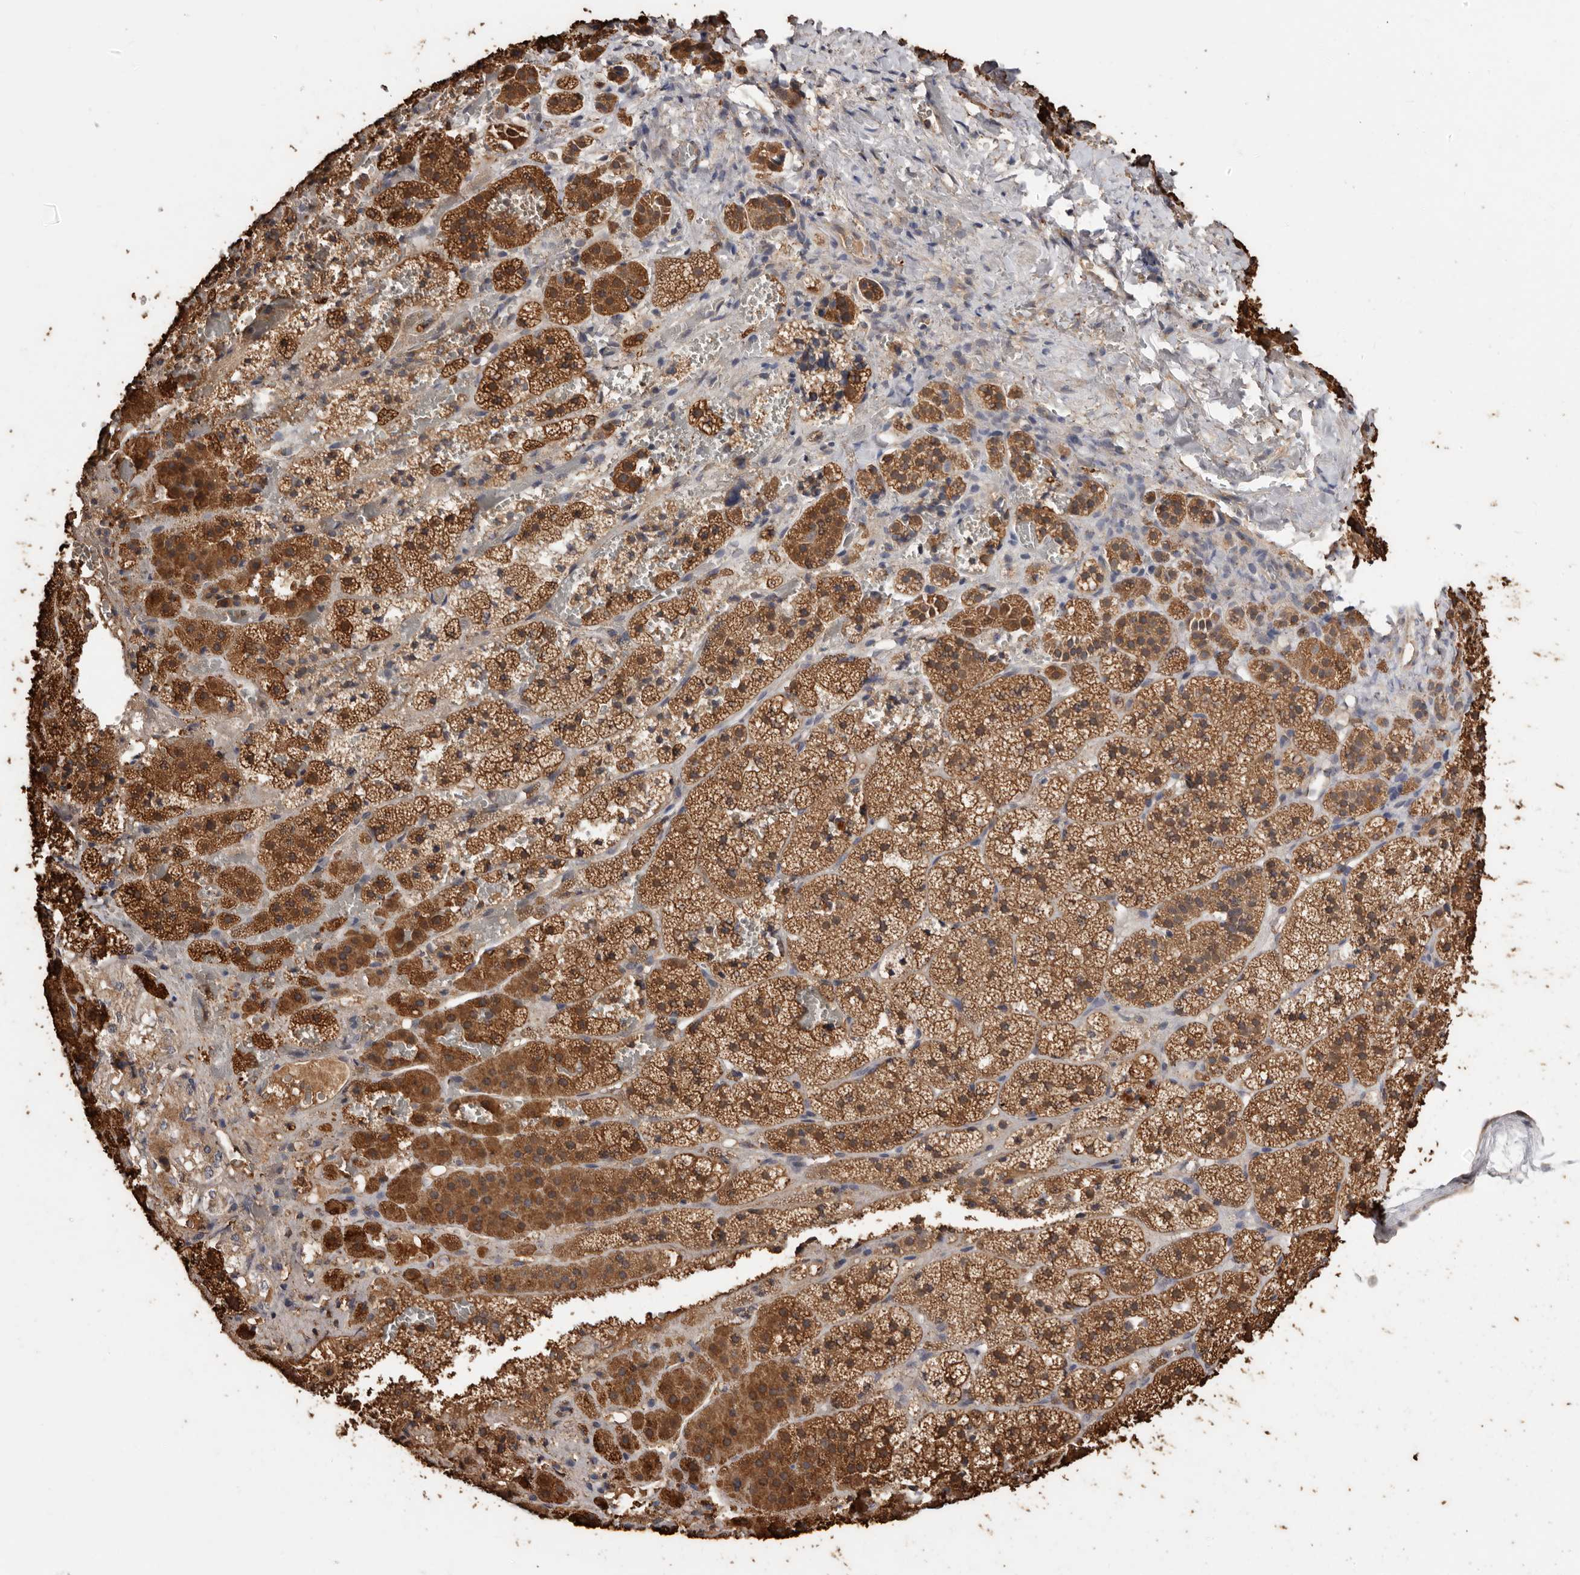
{"staining": {"intensity": "strong", "quantity": ">75%", "location": "cytoplasmic/membranous"}, "tissue": "adrenal gland", "cell_type": "Glandular cells", "image_type": "normal", "snomed": [{"axis": "morphology", "description": "Normal tissue, NOS"}, {"axis": "topography", "description": "Adrenal gland"}], "caption": "The histopathology image reveals a brown stain indicating the presence of a protein in the cytoplasmic/membranous of glandular cells in adrenal gland. (DAB (3,3'-diaminobenzidine) = brown stain, brightfield microscopy at high magnification).", "gene": "RSPO2", "patient": {"sex": "female", "age": 44}}